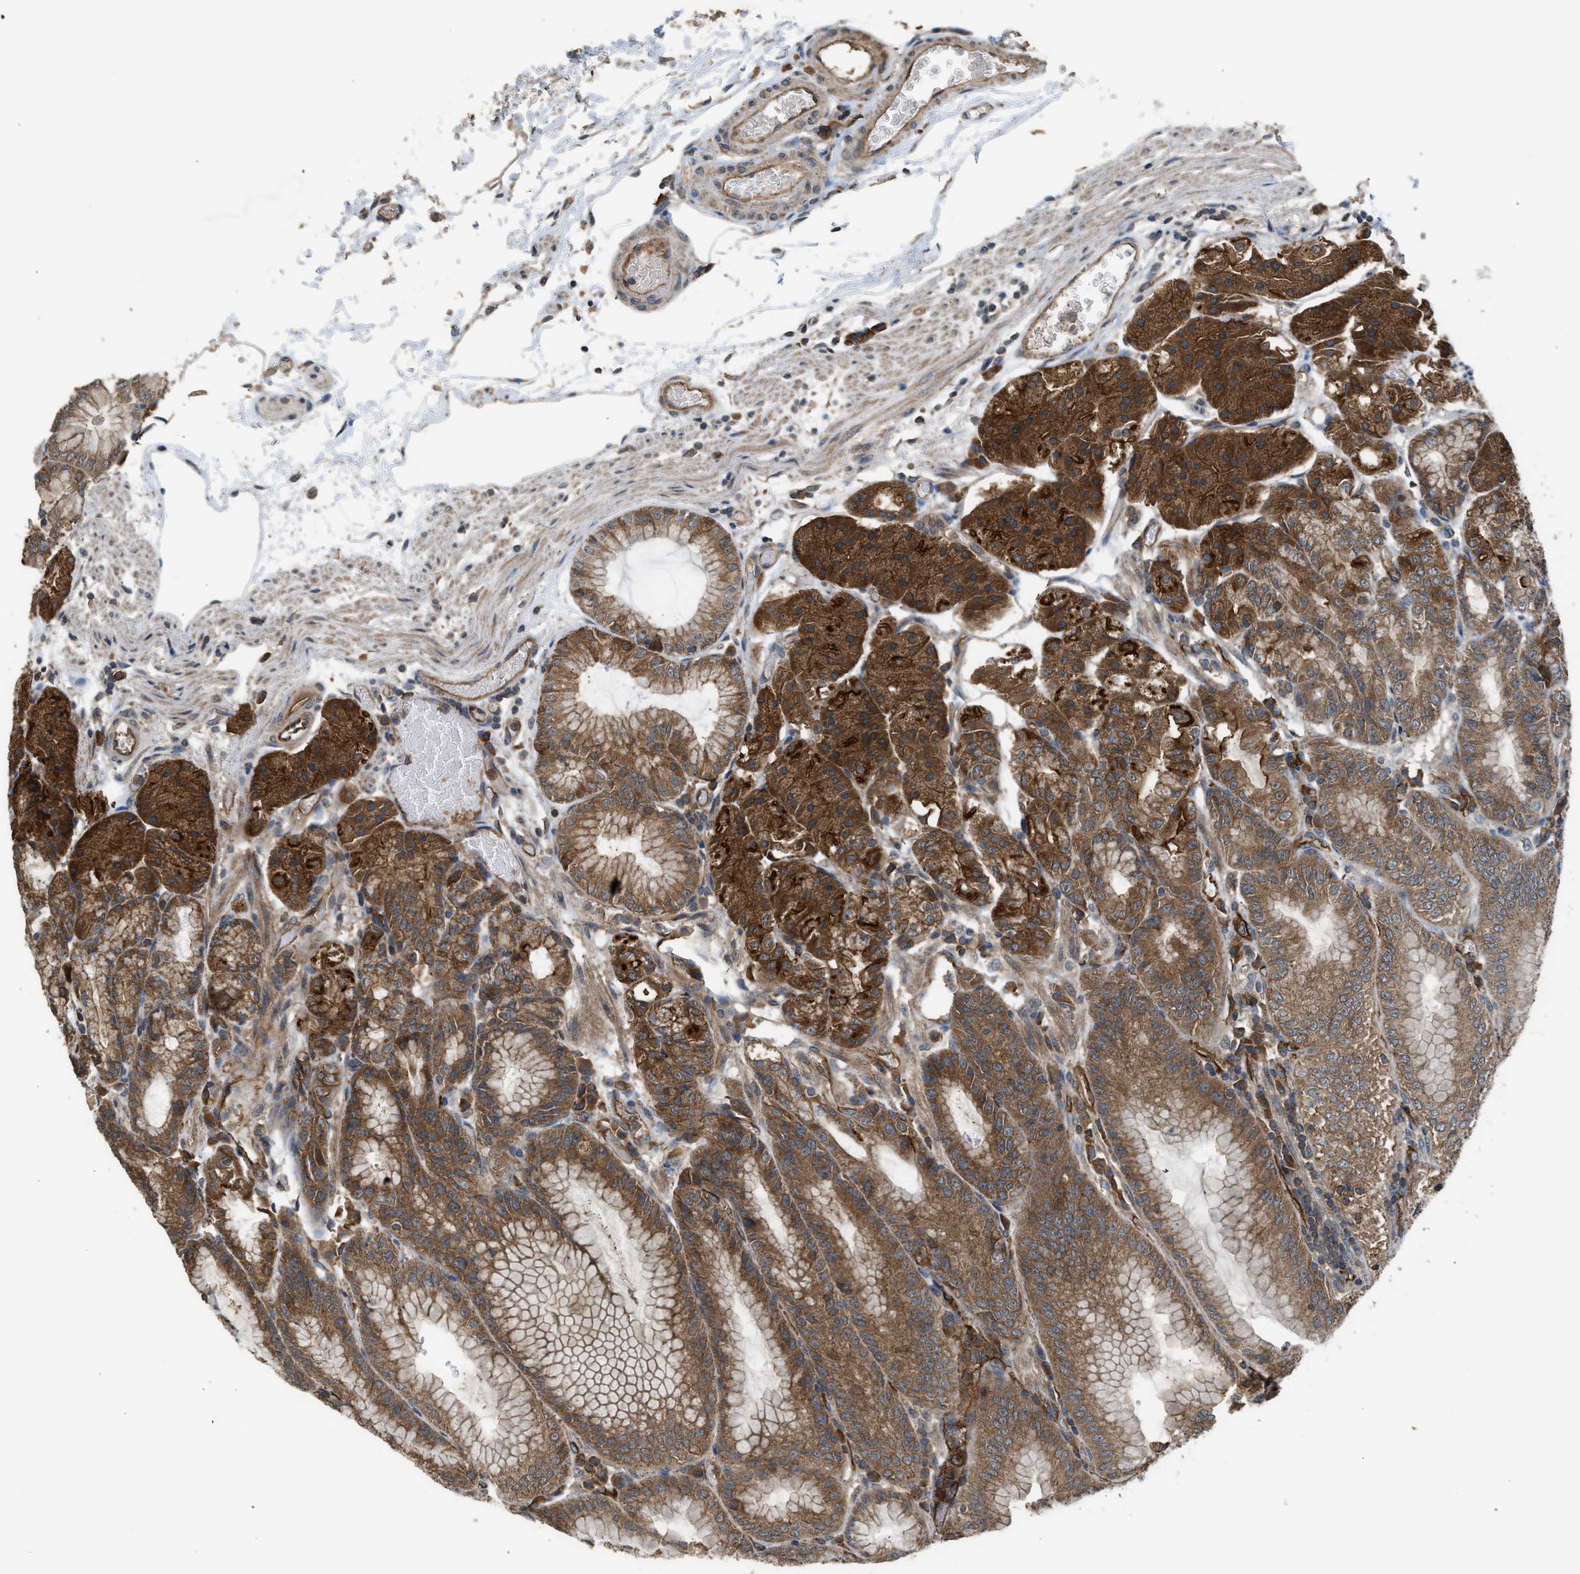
{"staining": {"intensity": "strong", "quantity": ">75%", "location": "cytoplasmic/membranous"}, "tissue": "stomach", "cell_type": "Glandular cells", "image_type": "normal", "snomed": [{"axis": "morphology", "description": "Normal tissue, NOS"}, {"axis": "topography", "description": "Stomach, lower"}], "caption": "Normal stomach exhibits strong cytoplasmic/membranous expression in about >75% of glandular cells, visualized by immunohistochemistry. (Stains: DAB in brown, nuclei in blue, Microscopy: brightfield microscopy at high magnification).", "gene": "HIP1R", "patient": {"sex": "male", "age": 71}}